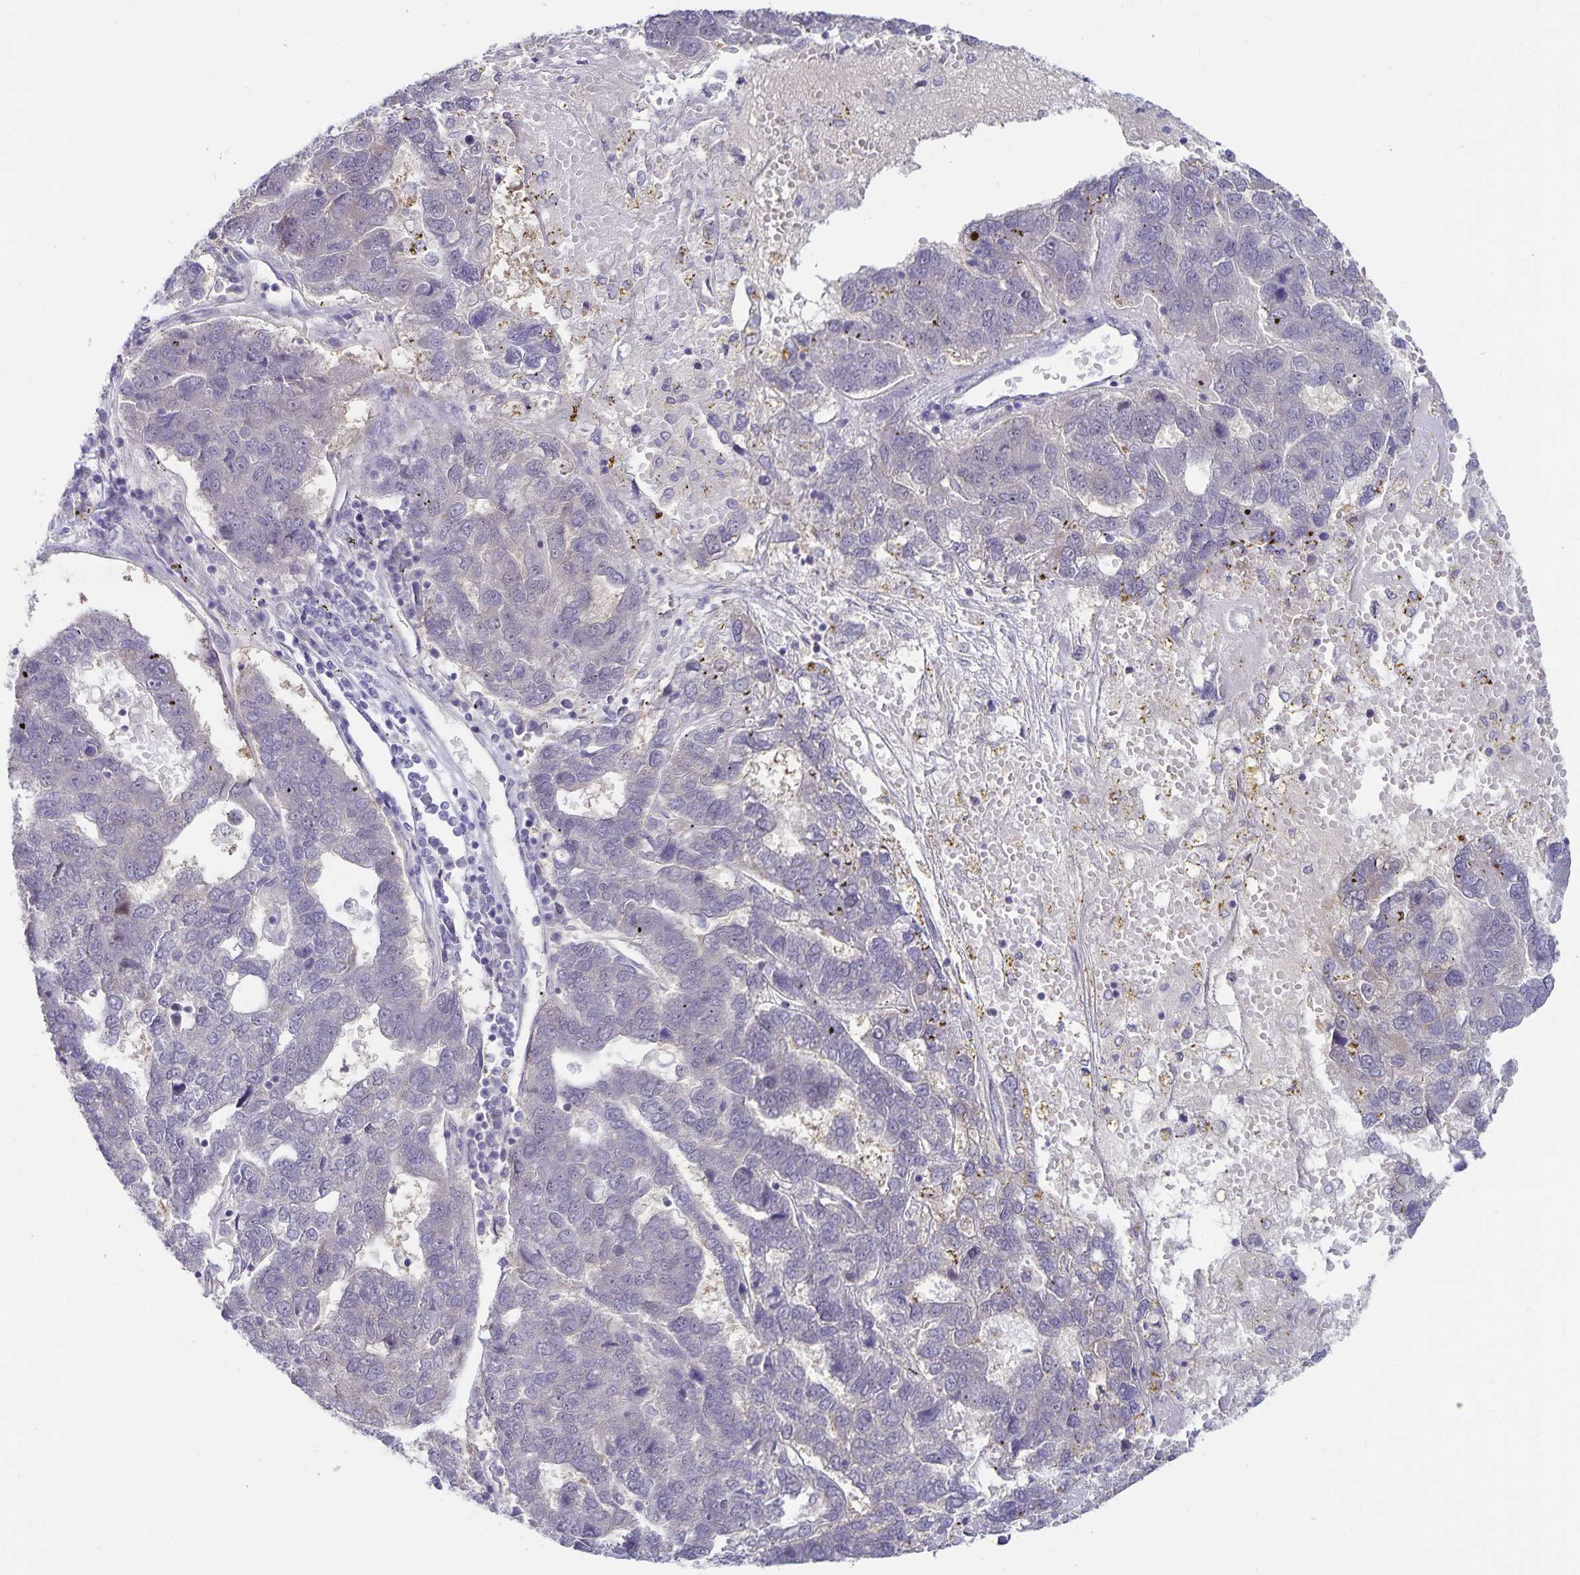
{"staining": {"intensity": "negative", "quantity": "none", "location": "none"}, "tissue": "pancreatic cancer", "cell_type": "Tumor cells", "image_type": "cancer", "snomed": [{"axis": "morphology", "description": "Adenocarcinoma, NOS"}, {"axis": "topography", "description": "Pancreas"}], "caption": "Pancreatic cancer stained for a protein using immunohistochemistry displays no staining tumor cells.", "gene": "CDKN2B", "patient": {"sex": "female", "age": 61}}